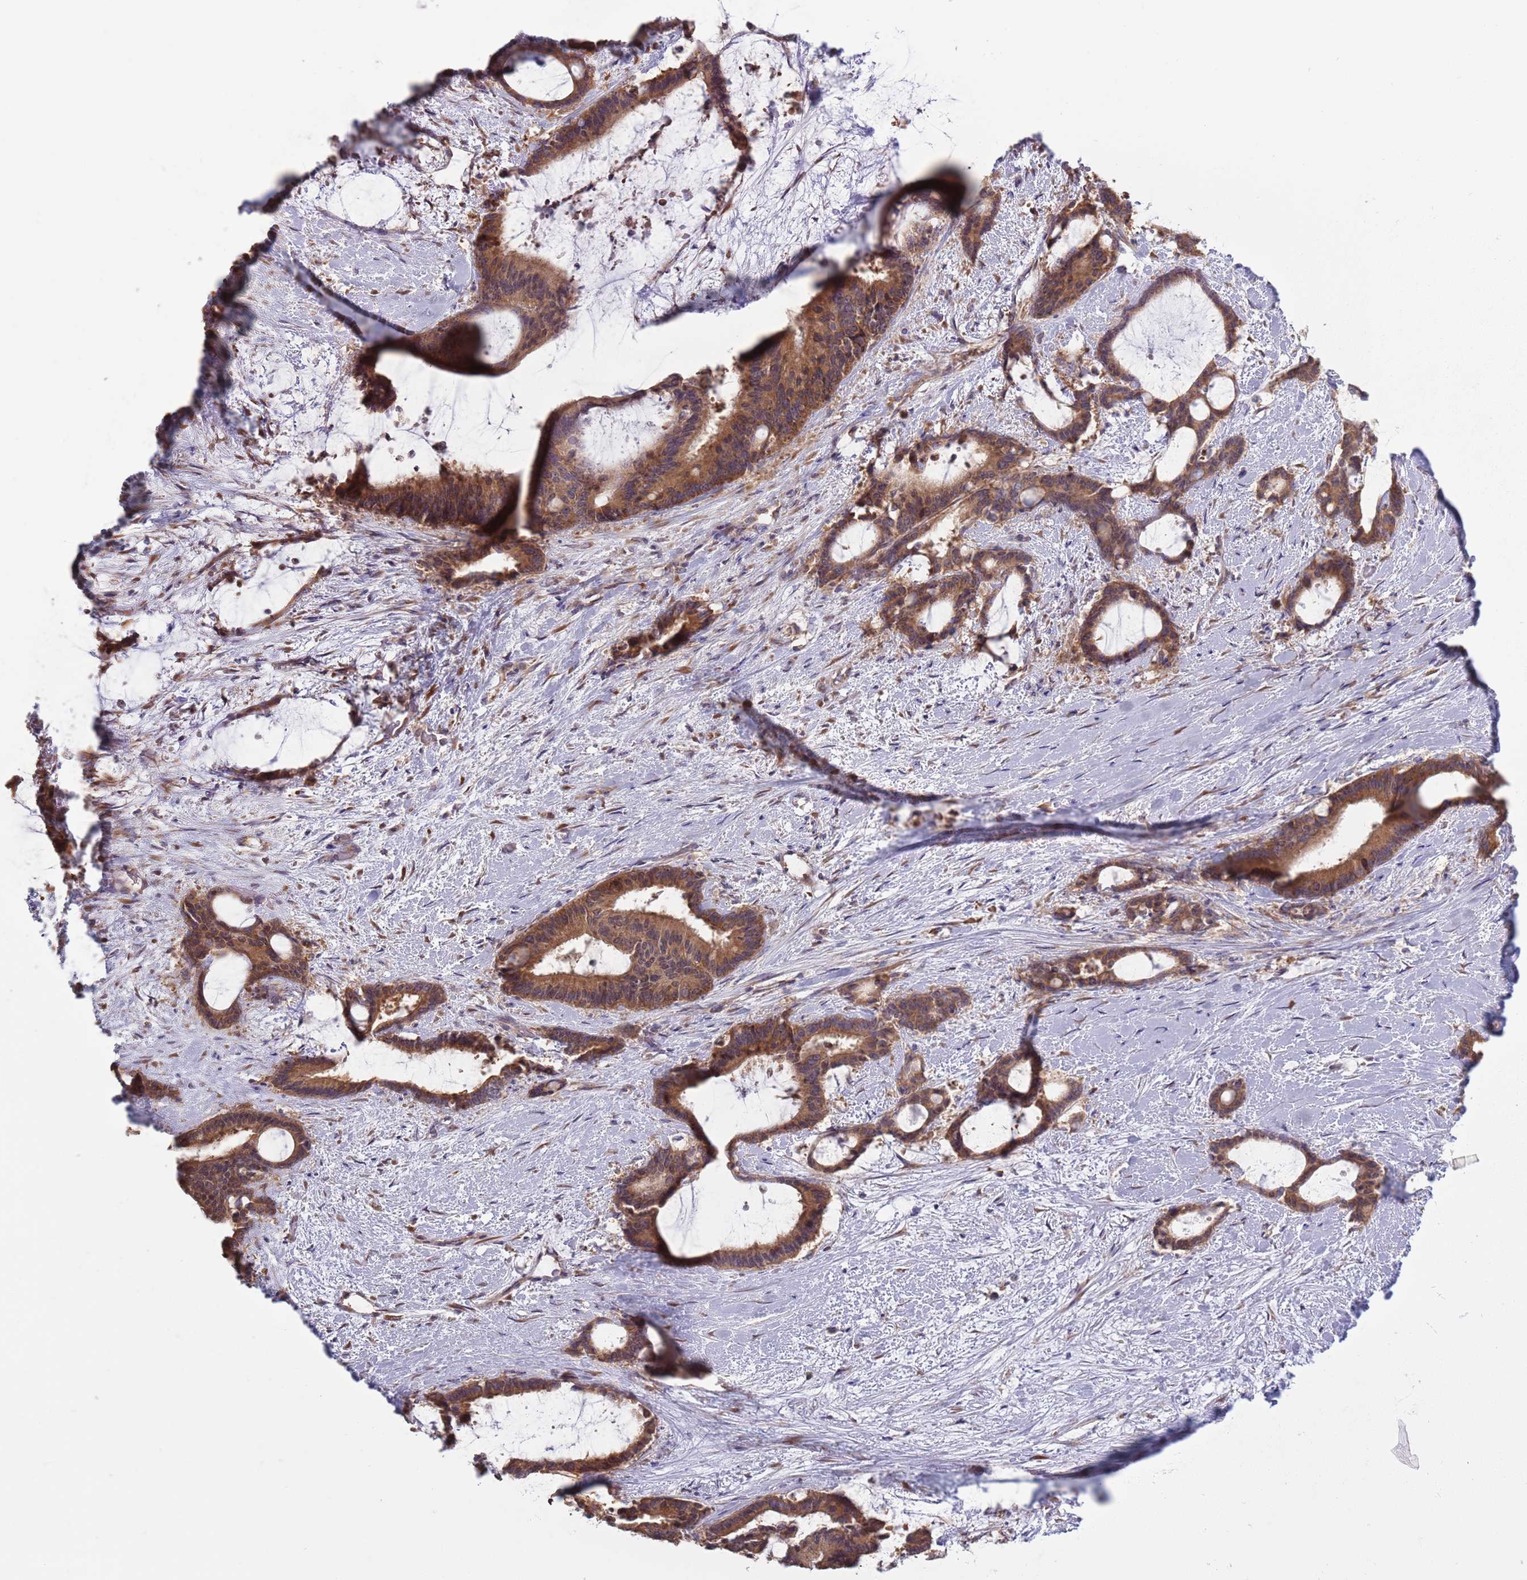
{"staining": {"intensity": "moderate", "quantity": ">75%", "location": "cytoplasmic/membranous"}, "tissue": "liver cancer", "cell_type": "Tumor cells", "image_type": "cancer", "snomed": [{"axis": "morphology", "description": "Normal tissue, NOS"}, {"axis": "morphology", "description": "Cholangiocarcinoma"}, {"axis": "topography", "description": "Liver"}, {"axis": "topography", "description": "Peripheral nerve tissue"}], "caption": "Brown immunohistochemical staining in liver cholangiocarcinoma demonstrates moderate cytoplasmic/membranous positivity in approximately >75% of tumor cells.", "gene": "RPL17-C18orf32", "patient": {"sex": "female", "age": 73}}